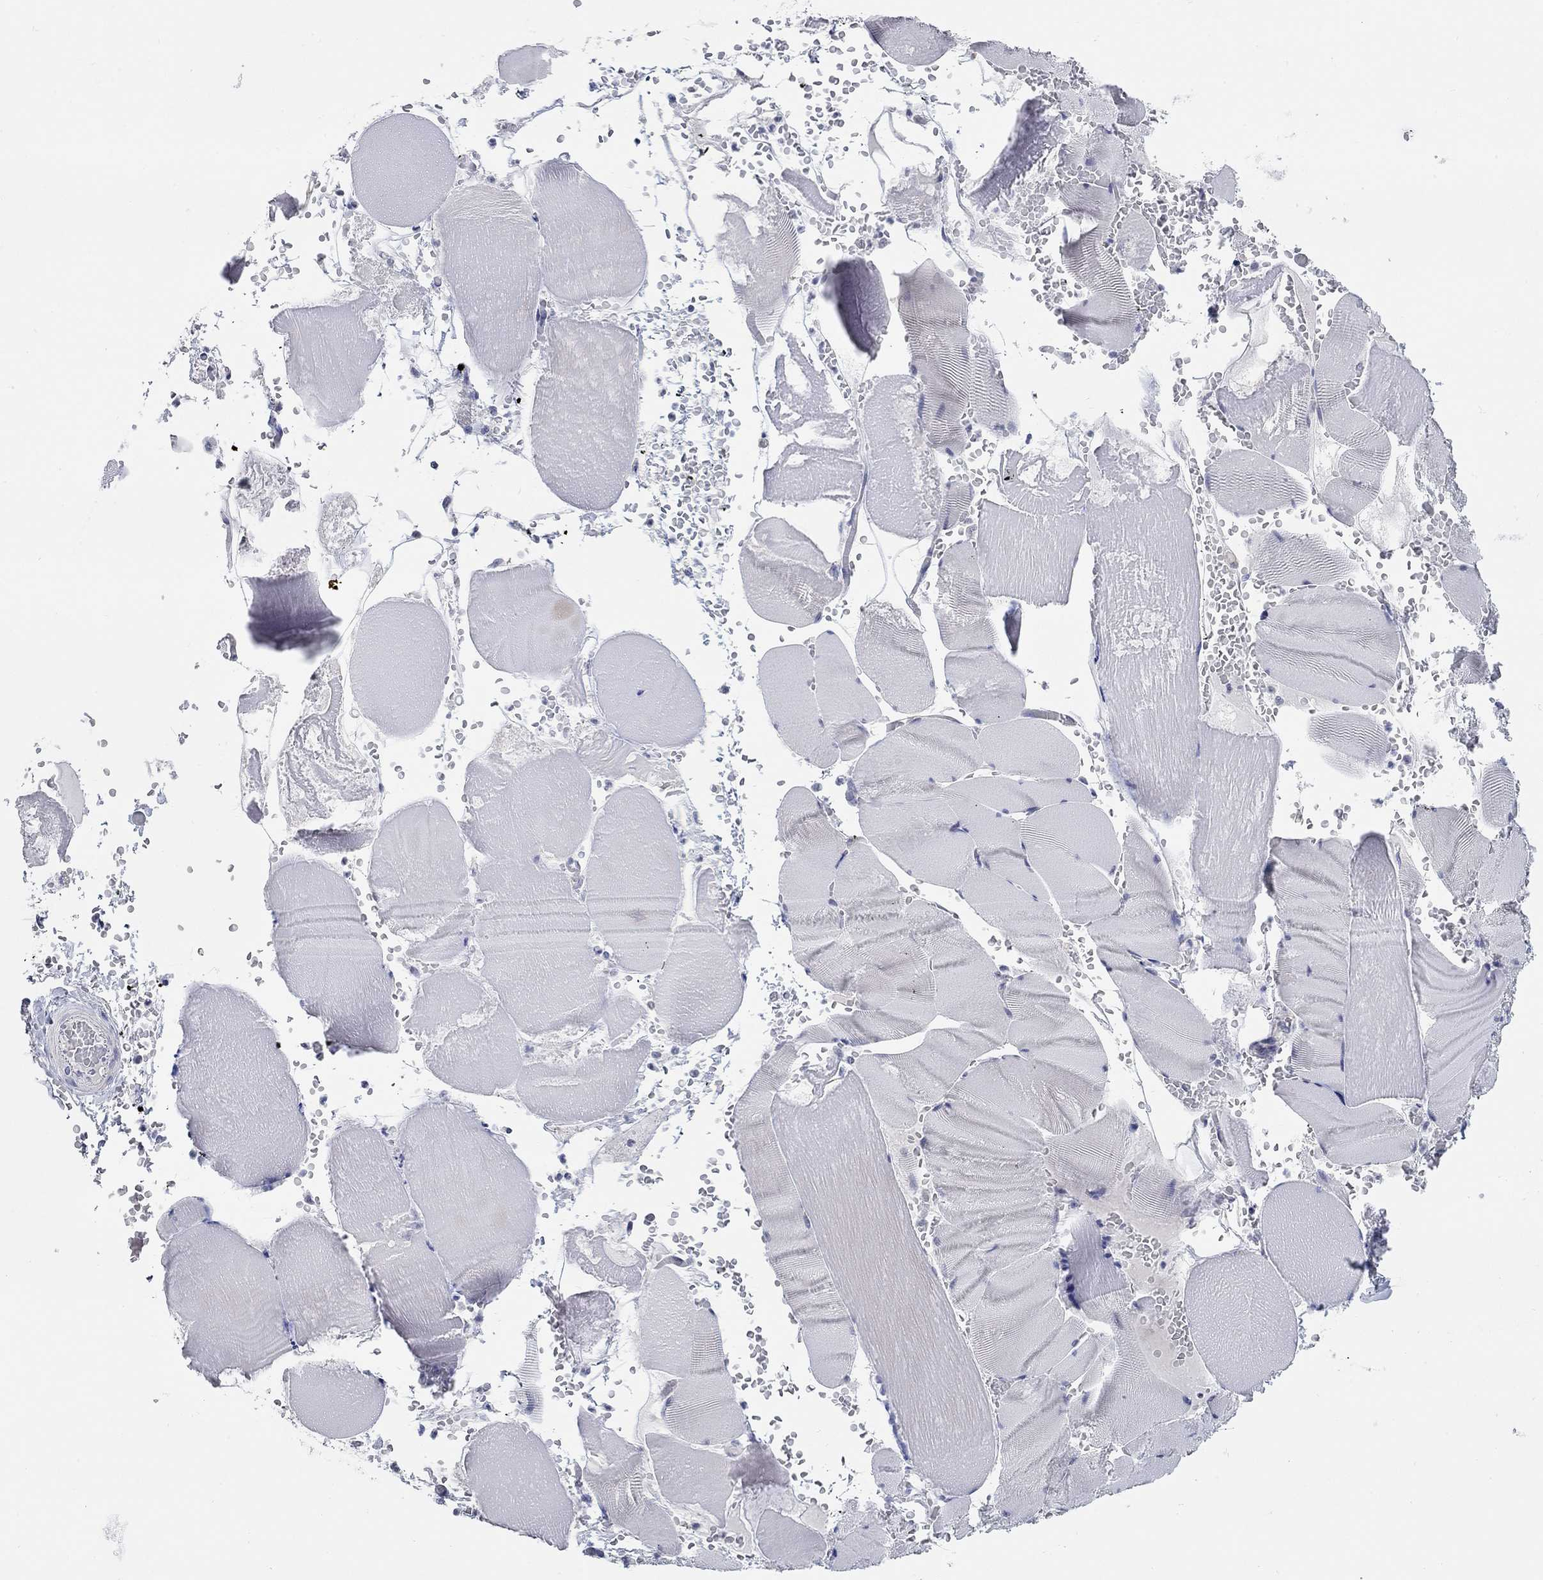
{"staining": {"intensity": "negative", "quantity": "none", "location": "none"}, "tissue": "skeletal muscle", "cell_type": "Myocytes", "image_type": "normal", "snomed": [{"axis": "morphology", "description": "Normal tissue, NOS"}, {"axis": "topography", "description": "Skeletal muscle"}], "caption": "Immunohistochemistry of unremarkable human skeletal muscle demonstrates no staining in myocytes.", "gene": "WASF3", "patient": {"sex": "male", "age": 56}}